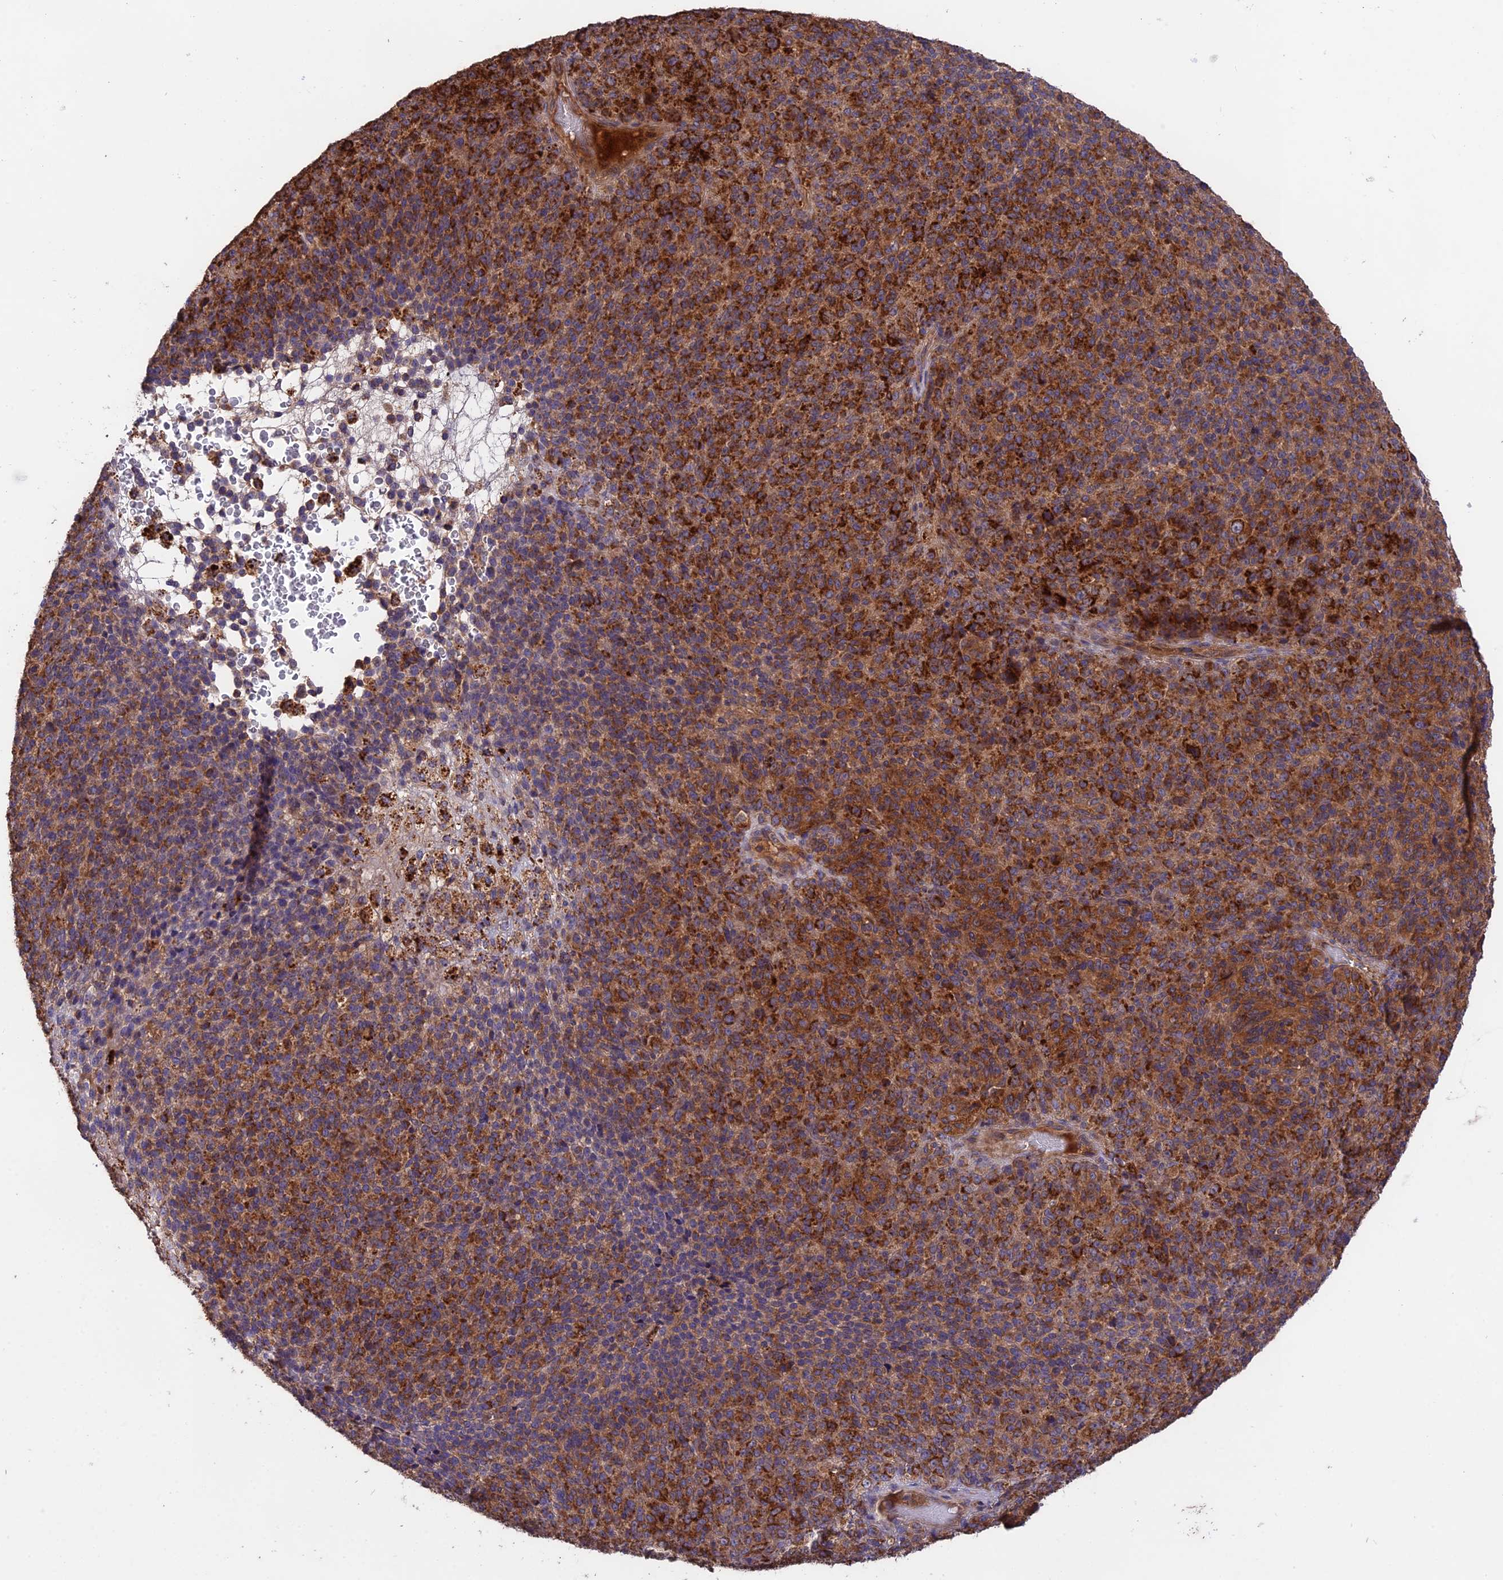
{"staining": {"intensity": "strong", "quantity": ">75%", "location": "cytoplasmic/membranous"}, "tissue": "melanoma", "cell_type": "Tumor cells", "image_type": "cancer", "snomed": [{"axis": "morphology", "description": "Malignant melanoma, Metastatic site"}, {"axis": "topography", "description": "Brain"}], "caption": "Melanoma stained with a brown dye reveals strong cytoplasmic/membranous positive staining in about >75% of tumor cells.", "gene": "NUDT8", "patient": {"sex": "female", "age": 56}}